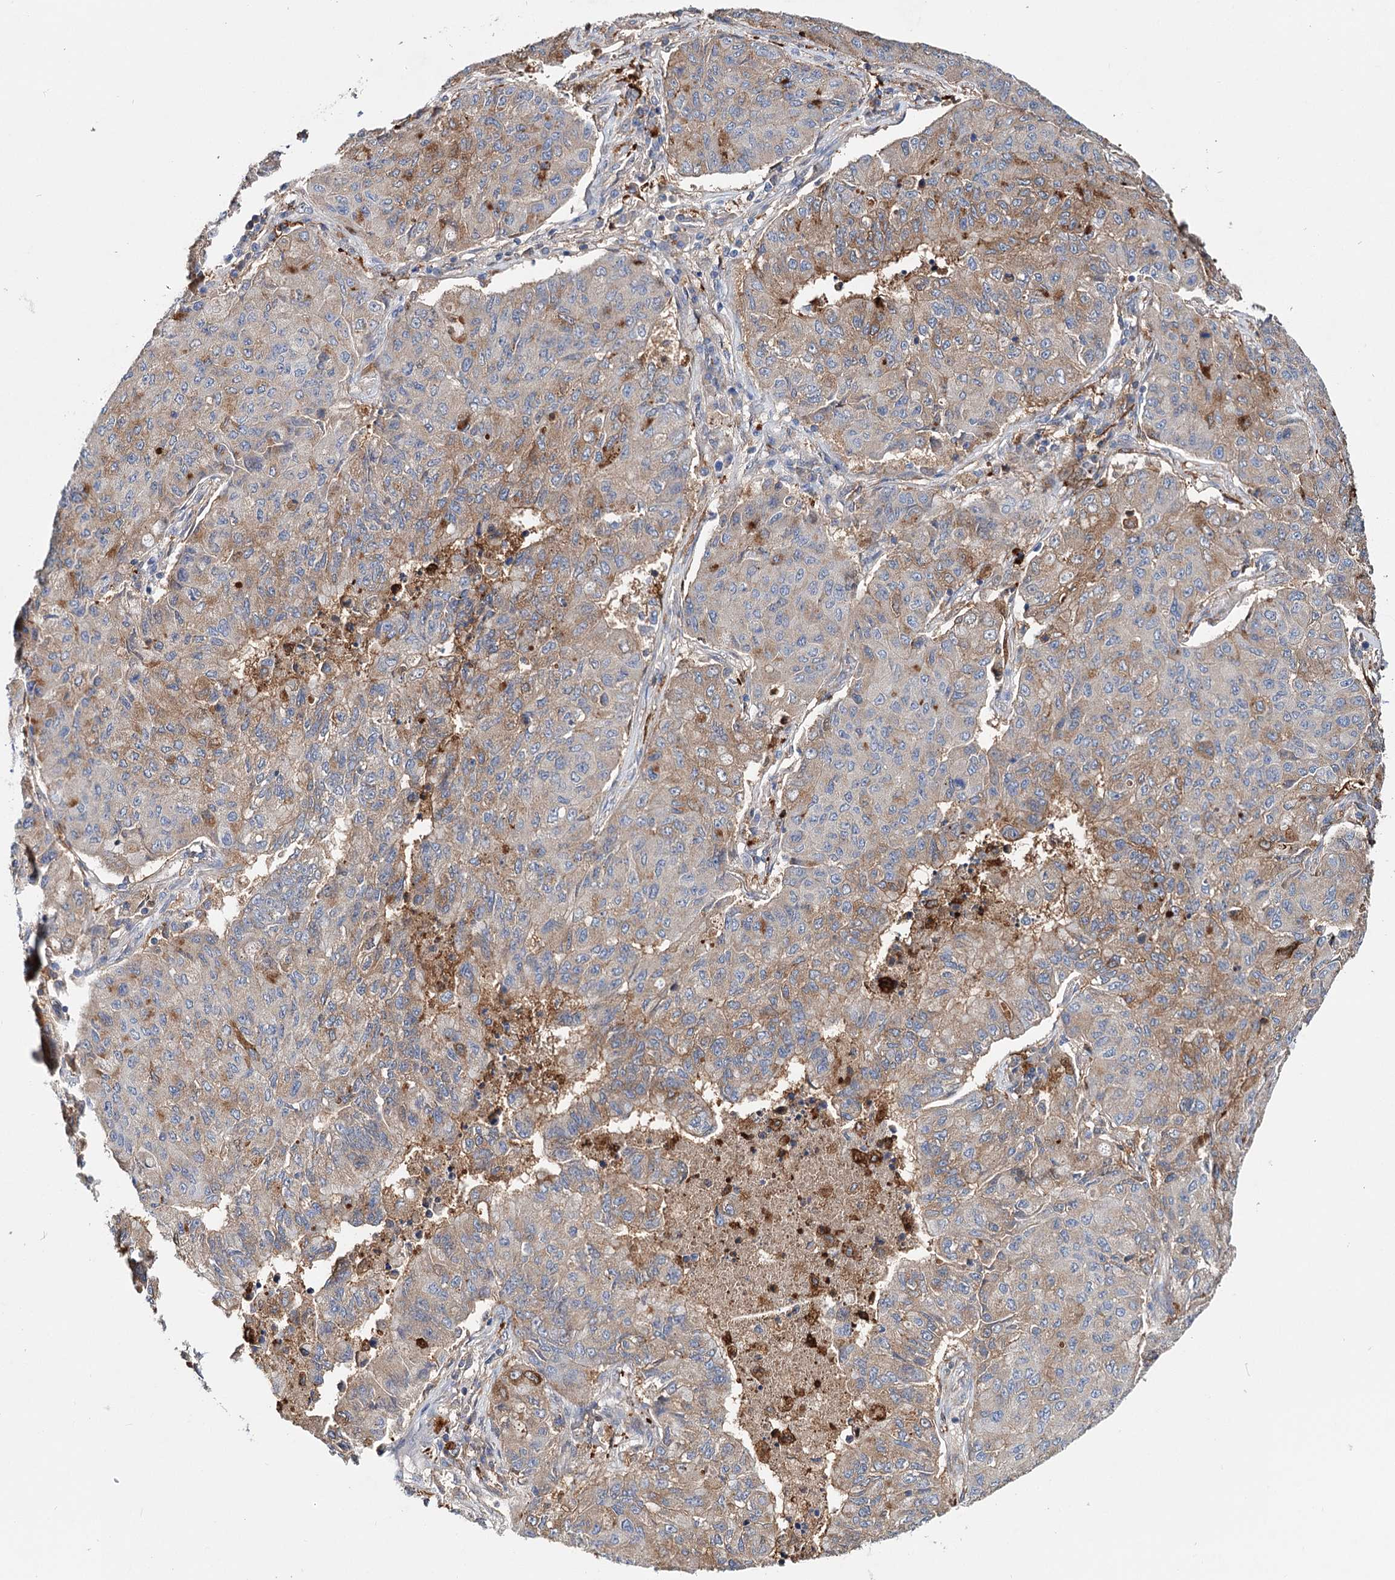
{"staining": {"intensity": "moderate", "quantity": "<25%", "location": "cytoplasmic/membranous"}, "tissue": "lung cancer", "cell_type": "Tumor cells", "image_type": "cancer", "snomed": [{"axis": "morphology", "description": "Squamous cell carcinoma, NOS"}, {"axis": "topography", "description": "Lung"}], "caption": "Brown immunohistochemical staining in lung cancer (squamous cell carcinoma) displays moderate cytoplasmic/membranous positivity in approximately <25% of tumor cells. (DAB (3,3'-diaminobenzidine) = brown stain, brightfield microscopy at high magnification).", "gene": "CFAP46", "patient": {"sex": "male", "age": 74}}